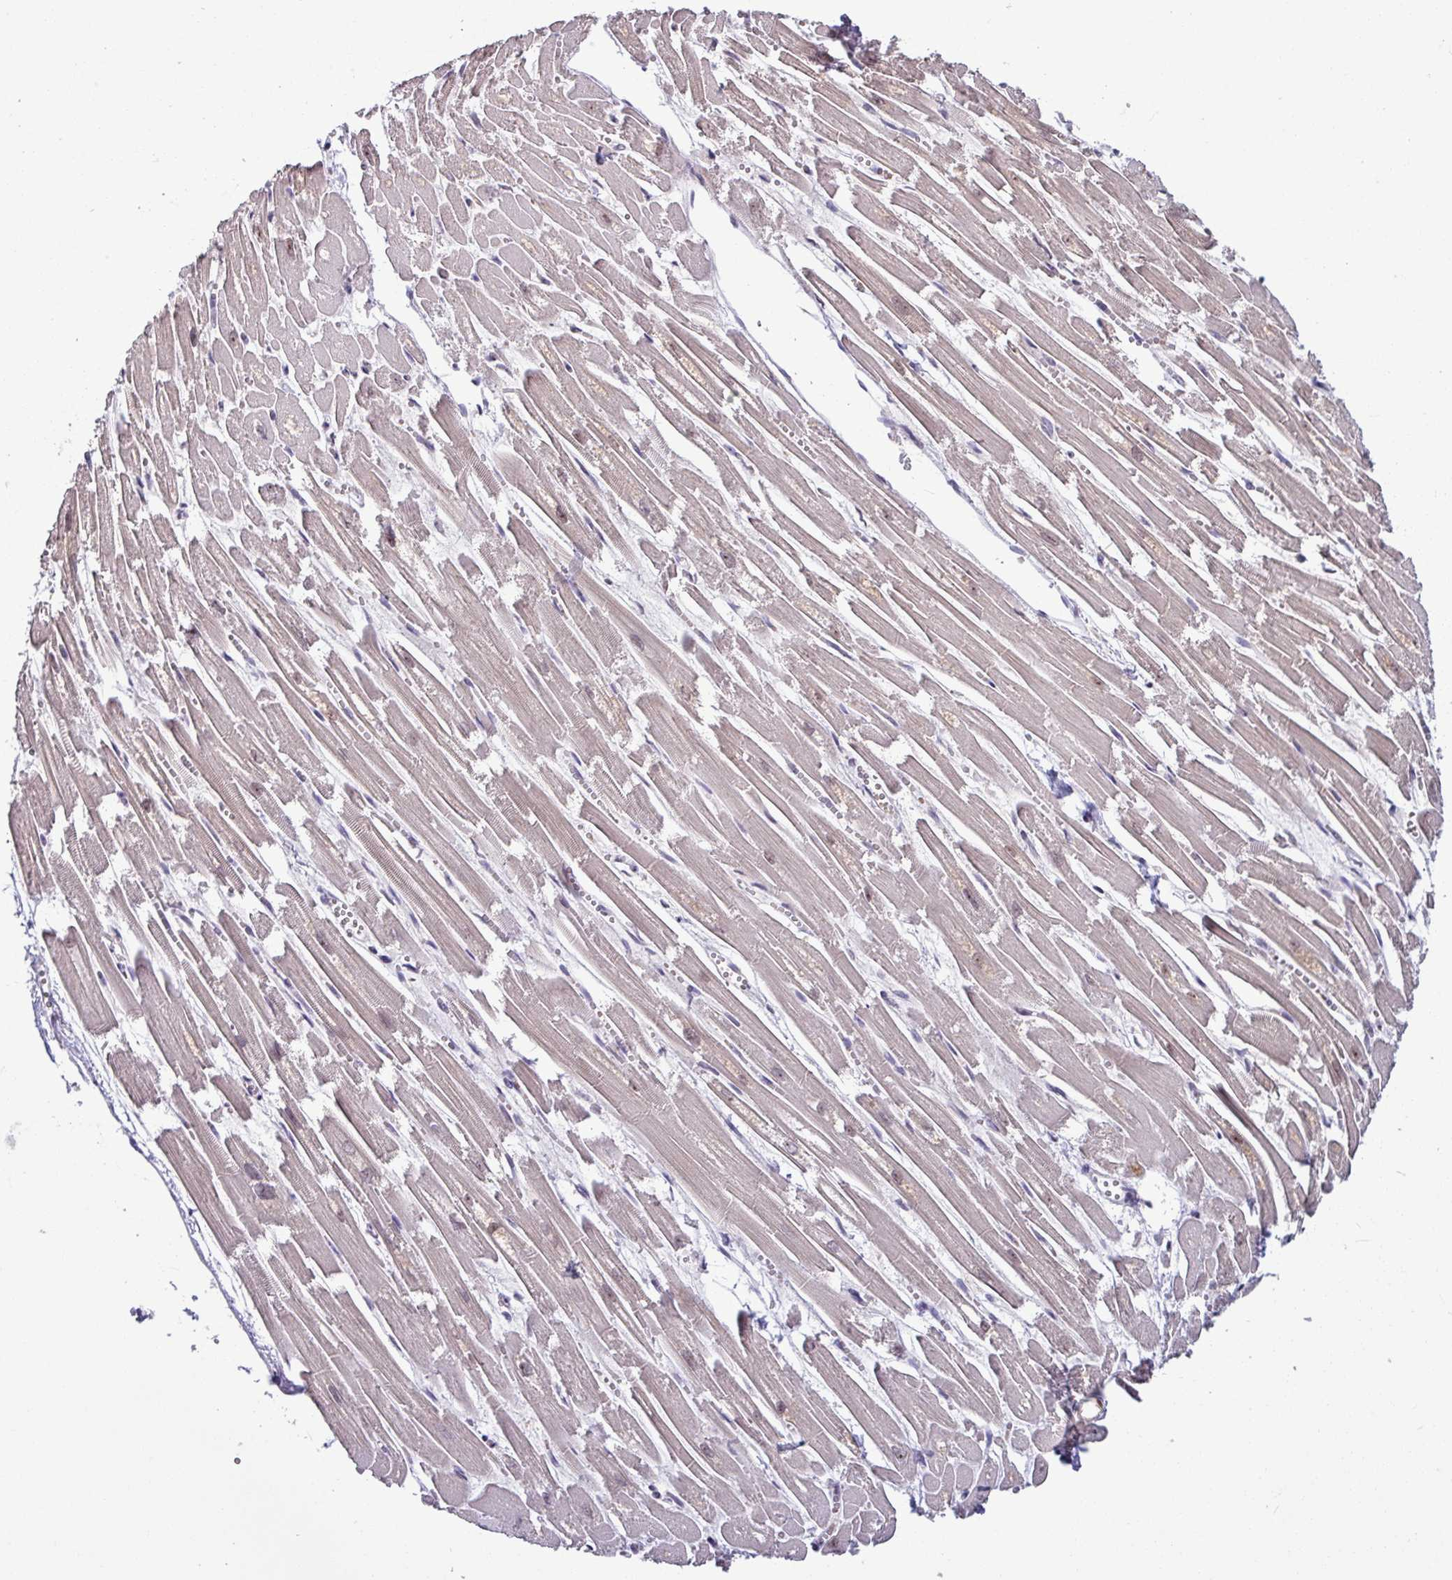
{"staining": {"intensity": "strong", "quantity": "25%-75%", "location": "nuclear"}, "tissue": "heart muscle", "cell_type": "Cardiomyocytes", "image_type": "normal", "snomed": [{"axis": "morphology", "description": "Normal tissue, NOS"}, {"axis": "topography", "description": "Heart"}], "caption": "This photomicrograph demonstrates immunohistochemistry (IHC) staining of benign heart muscle, with high strong nuclear expression in approximately 25%-75% of cardiomyocytes.", "gene": "TDG", "patient": {"sex": "male", "age": 54}}